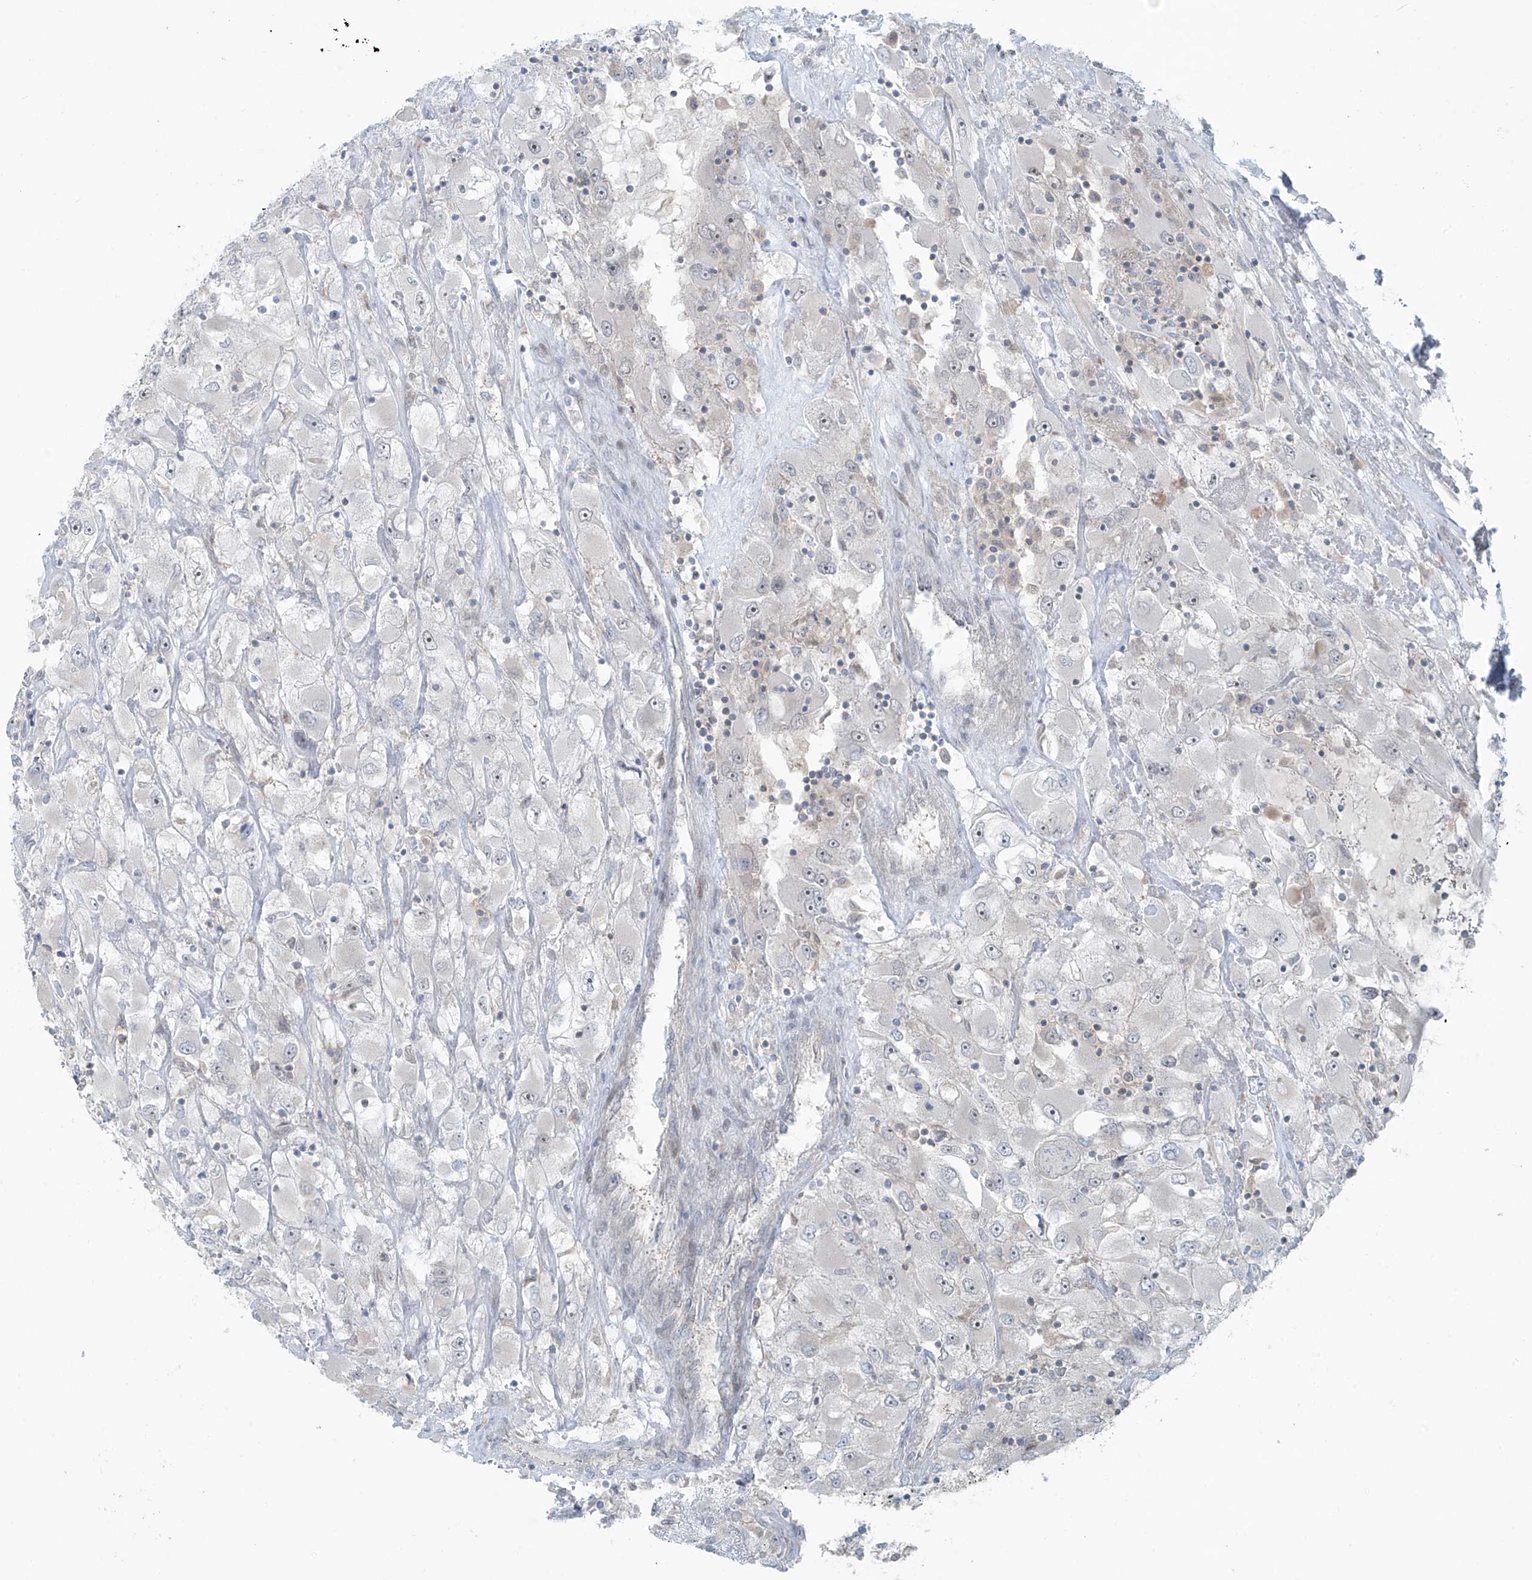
{"staining": {"intensity": "negative", "quantity": "none", "location": "none"}, "tissue": "renal cancer", "cell_type": "Tumor cells", "image_type": "cancer", "snomed": [{"axis": "morphology", "description": "Adenocarcinoma, NOS"}, {"axis": "topography", "description": "Kidney"}], "caption": "This photomicrograph is of adenocarcinoma (renal) stained with immunohistochemistry (IHC) to label a protein in brown with the nuclei are counter-stained blue. There is no staining in tumor cells.", "gene": "PPAT", "patient": {"sex": "female", "age": 52}}